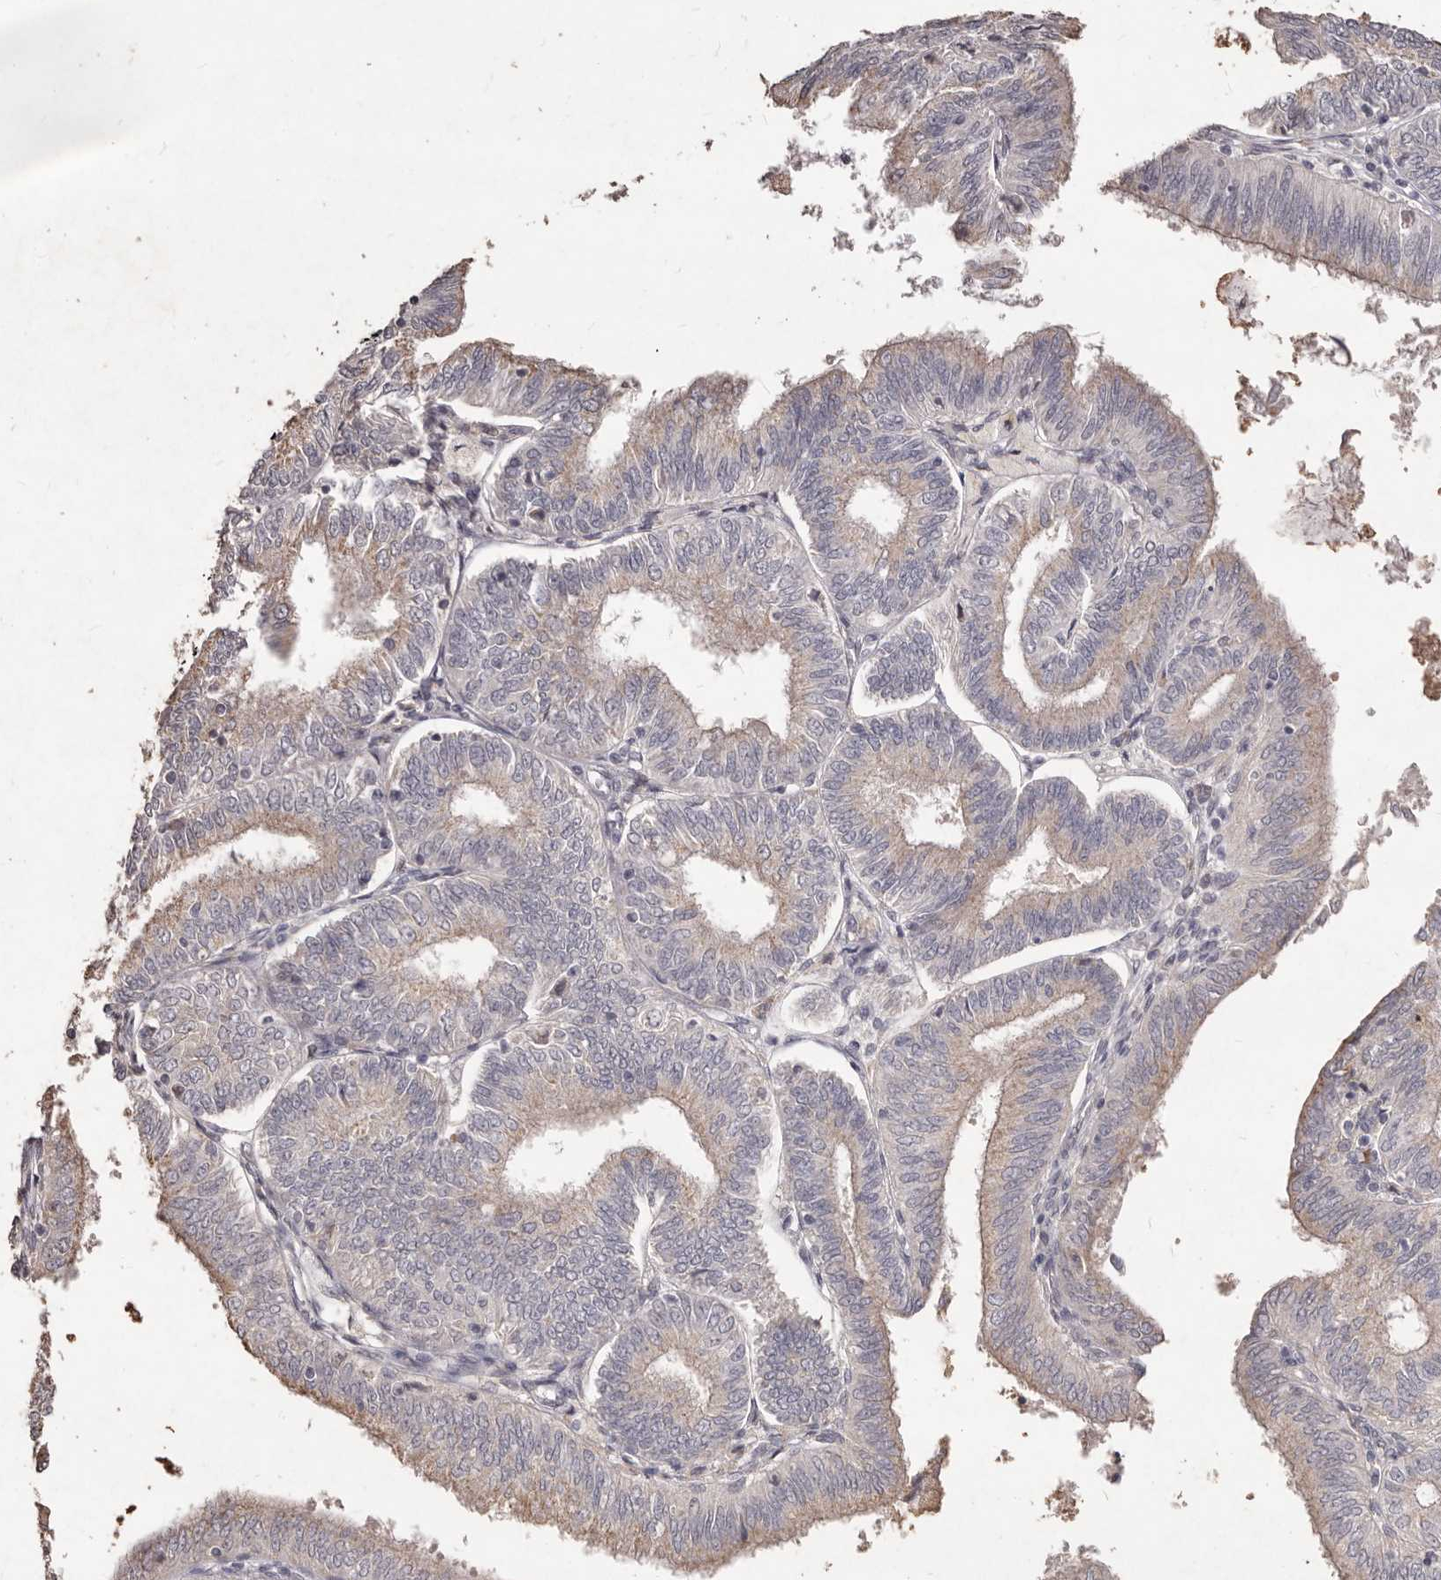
{"staining": {"intensity": "weak", "quantity": "25%-75%", "location": "cytoplasmic/membranous"}, "tissue": "endometrial cancer", "cell_type": "Tumor cells", "image_type": "cancer", "snomed": [{"axis": "morphology", "description": "Adenocarcinoma, NOS"}, {"axis": "topography", "description": "Endometrium"}], "caption": "This is an image of immunohistochemistry staining of adenocarcinoma (endometrial), which shows weak positivity in the cytoplasmic/membranous of tumor cells.", "gene": "PRSS27", "patient": {"sex": "female", "age": 51}}